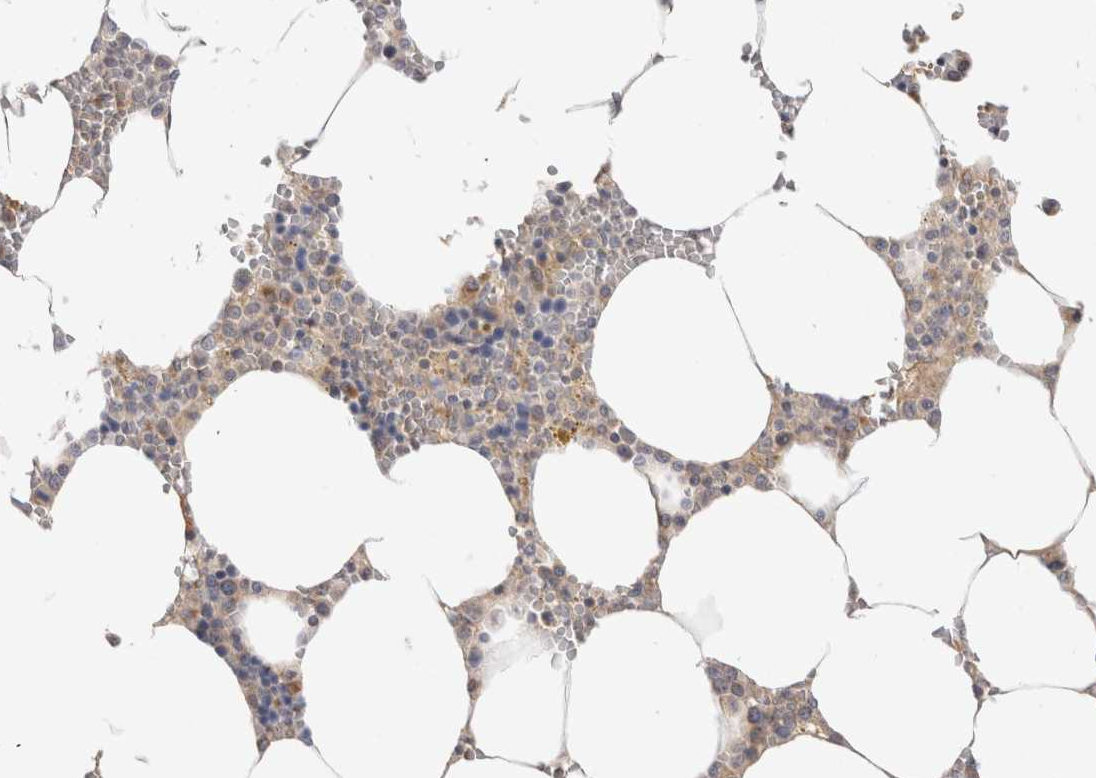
{"staining": {"intensity": "weak", "quantity": "25%-75%", "location": "cytoplasmic/membranous"}, "tissue": "bone marrow", "cell_type": "Hematopoietic cells", "image_type": "normal", "snomed": [{"axis": "morphology", "description": "Normal tissue, NOS"}, {"axis": "topography", "description": "Bone marrow"}], "caption": "Immunohistochemical staining of normal human bone marrow exhibits weak cytoplasmic/membranous protein expression in about 25%-75% of hematopoietic cells.", "gene": "GAS1", "patient": {"sex": "male", "age": 70}}